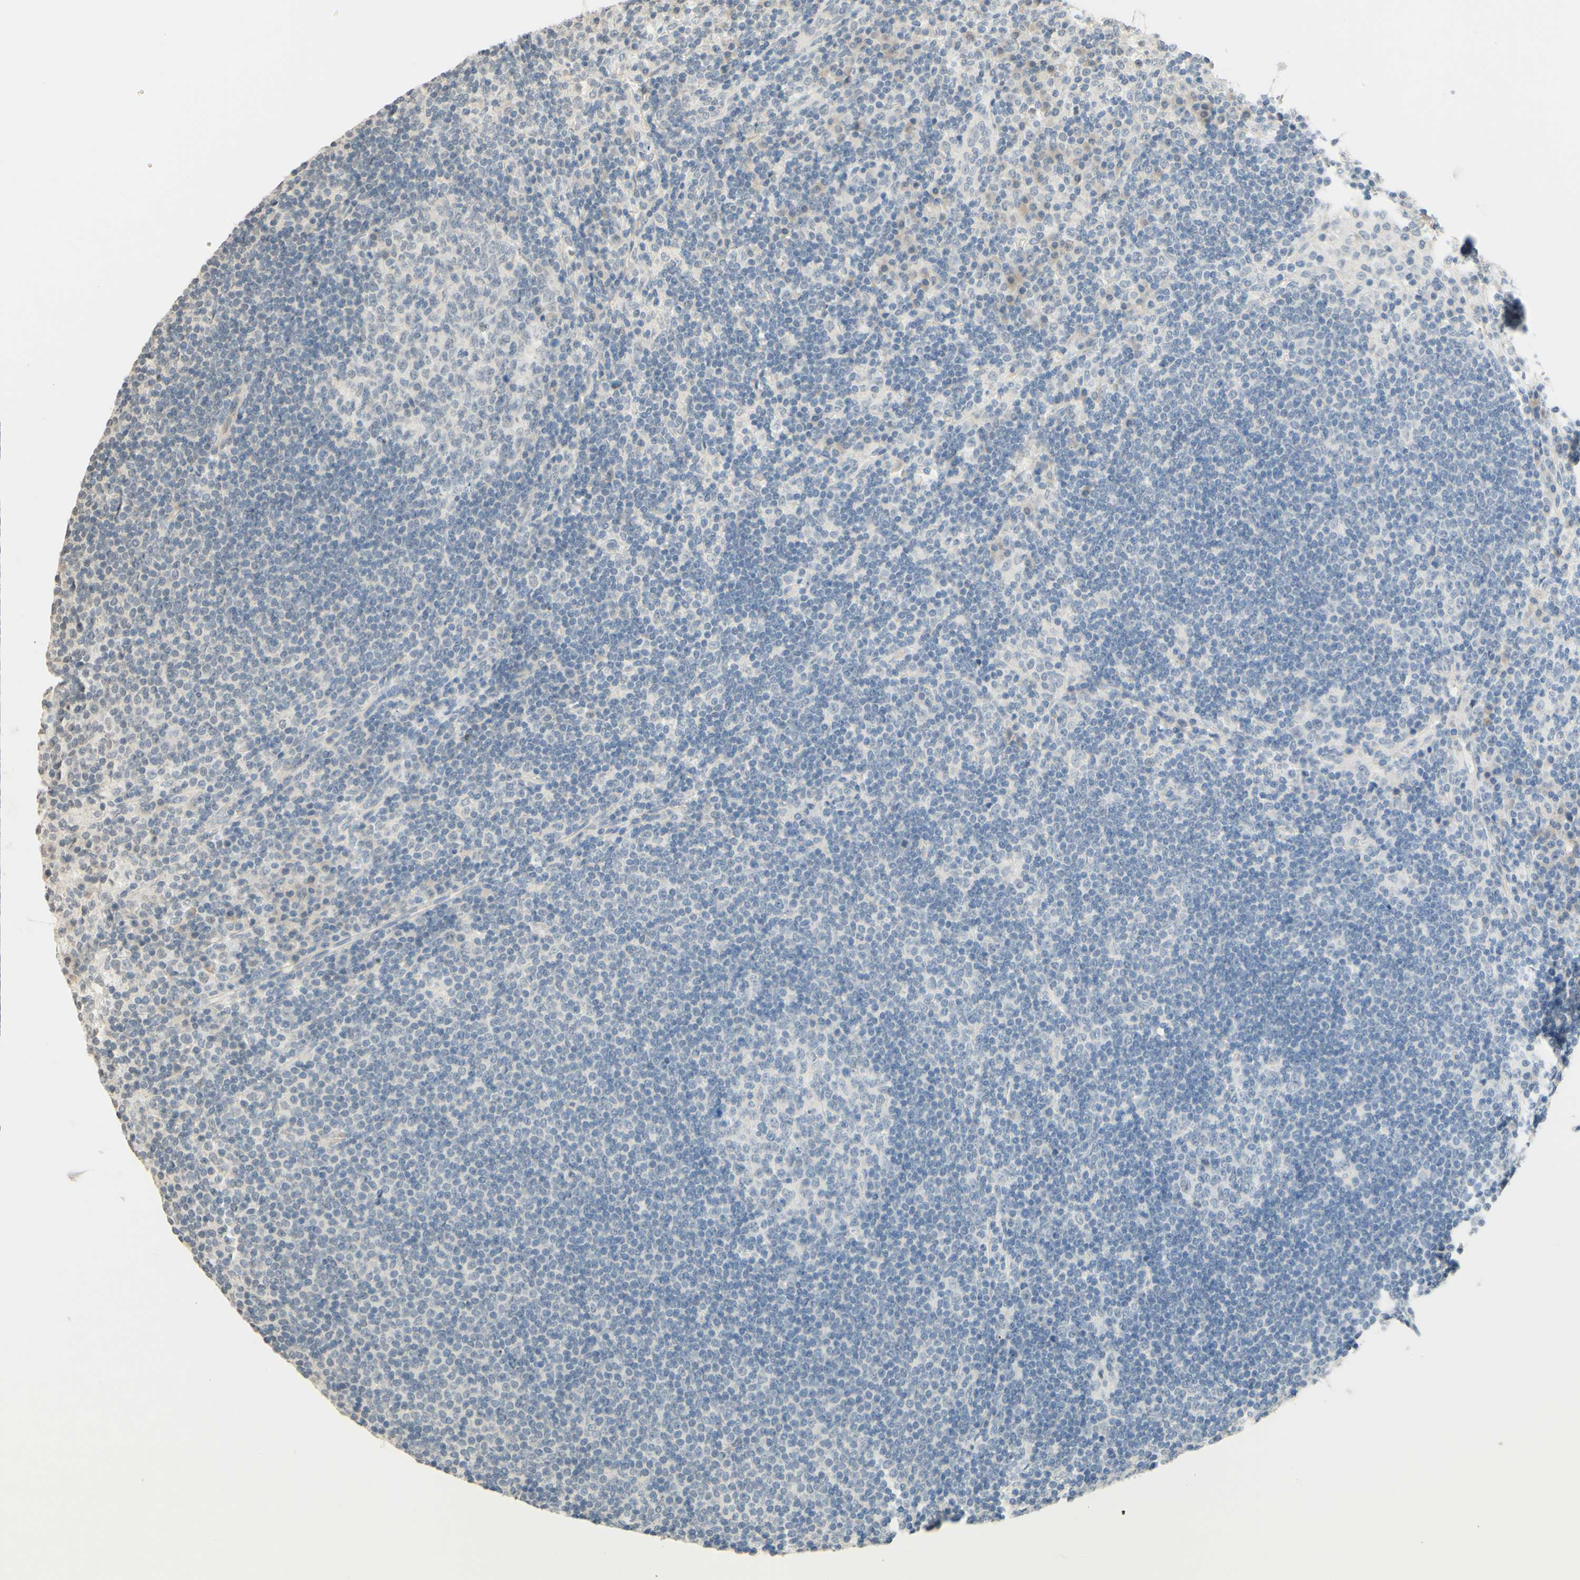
{"staining": {"intensity": "negative", "quantity": "none", "location": "none"}, "tissue": "lymph node", "cell_type": "Germinal center cells", "image_type": "normal", "snomed": [{"axis": "morphology", "description": "Normal tissue, NOS"}, {"axis": "topography", "description": "Lymph node"}], "caption": "A micrograph of human lymph node is negative for staining in germinal center cells. (DAB (3,3'-diaminobenzidine) IHC with hematoxylin counter stain).", "gene": "MAG", "patient": {"sex": "female", "age": 53}}